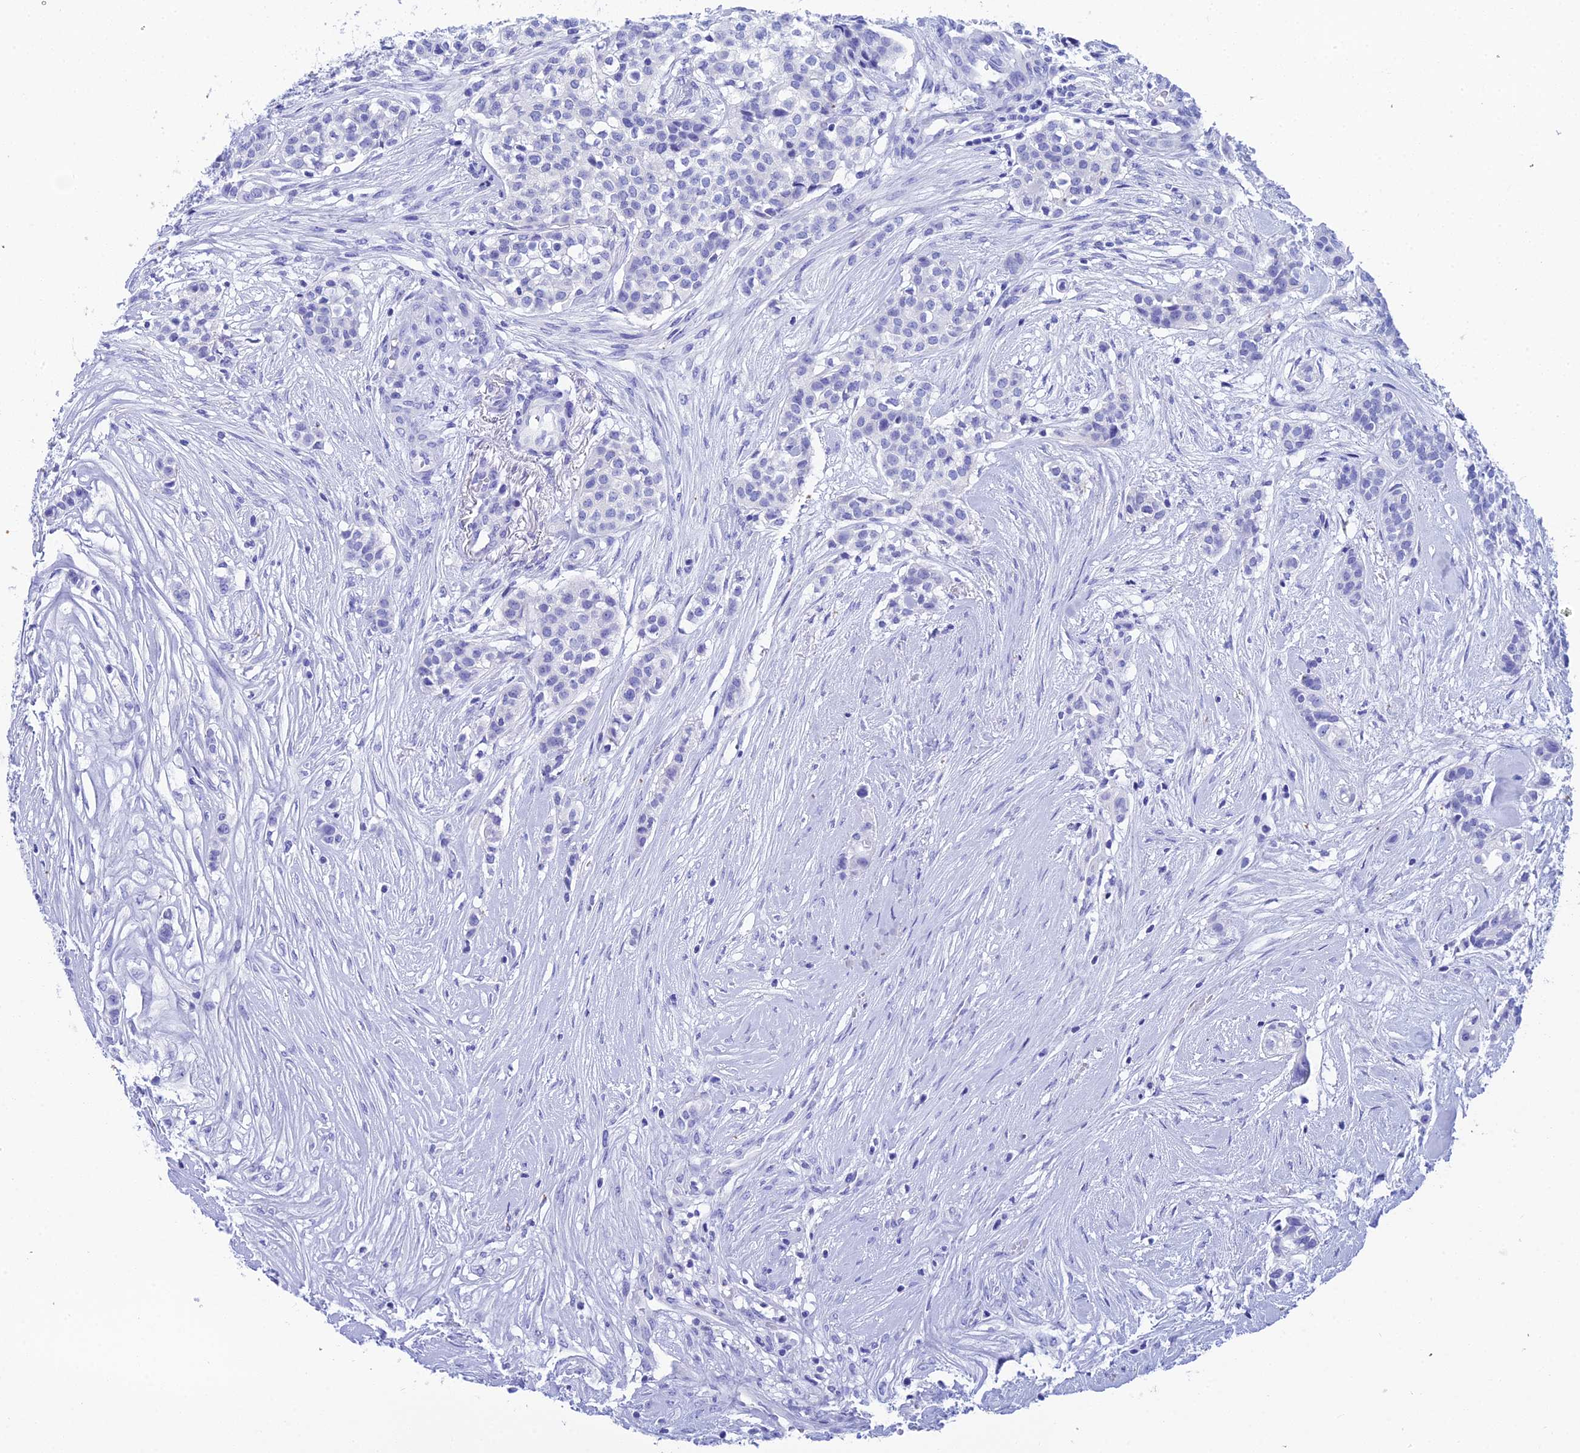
{"staining": {"intensity": "negative", "quantity": "none", "location": "none"}, "tissue": "head and neck cancer", "cell_type": "Tumor cells", "image_type": "cancer", "snomed": [{"axis": "morphology", "description": "Adenocarcinoma, NOS"}, {"axis": "topography", "description": "Head-Neck"}], "caption": "Human head and neck adenocarcinoma stained for a protein using immunohistochemistry (IHC) demonstrates no expression in tumor cells.", "gene": "REG1A", "patient": {"sex": "male", "age": 81}}